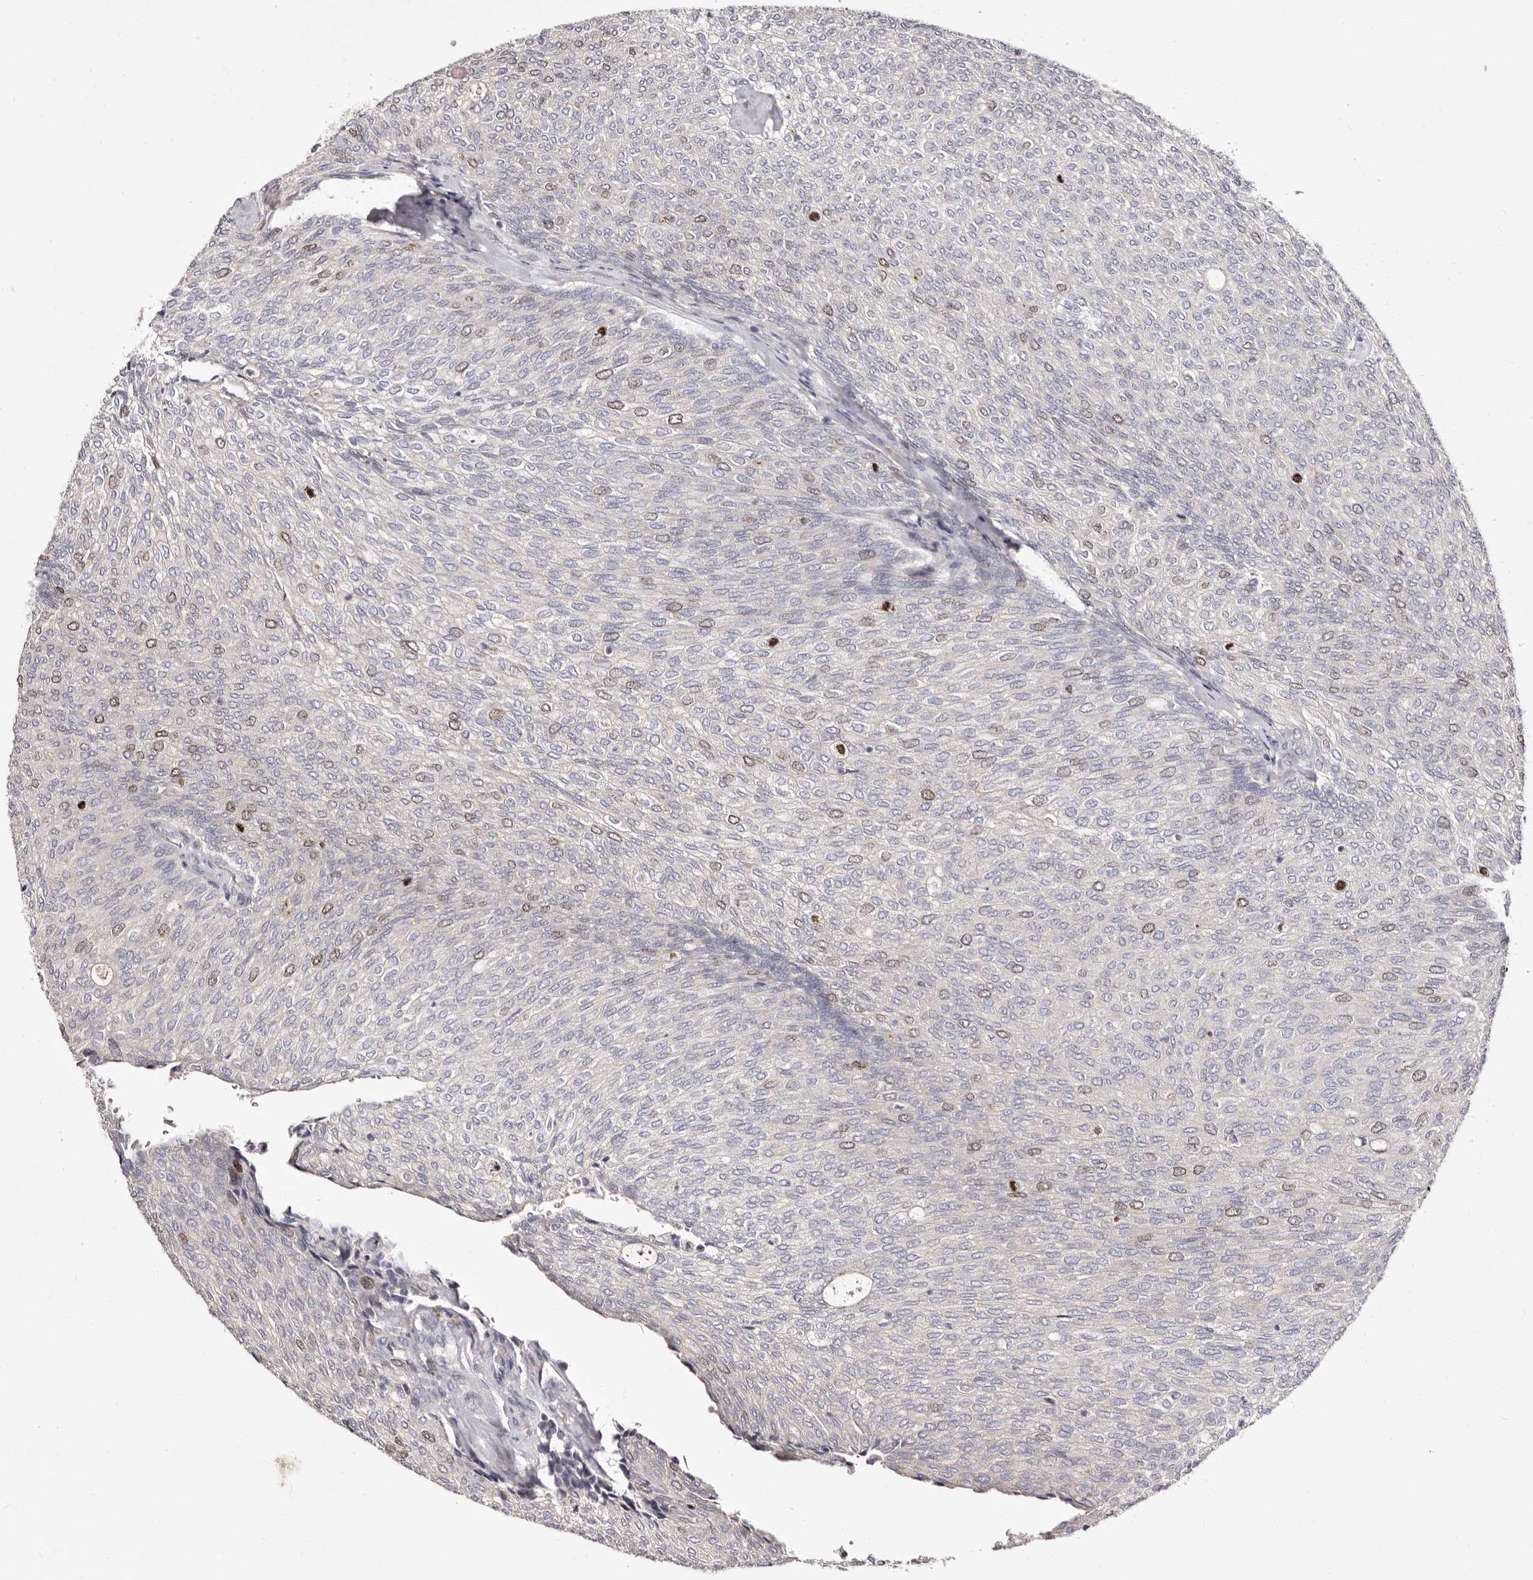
{"staining": {"intensity": "weak", "quantity": "<25%", "location": "nuclear"}, "tissue": "urothelial cancer", "cell_type": "Tumor cells", "image_type": "cancer", "snomed": [{"axis": "morphology", "description": "Urothelial carcinoma, Low grade"}, {"axis": "topography", "description": "Urinary bladder"}], "caption": "Immunohistochemical staining of human urothelial cancer demonstrates no significant positivity in tumor cells.", "gene": "CDCA8", "patient": {"sex": "female", "age": 79}}